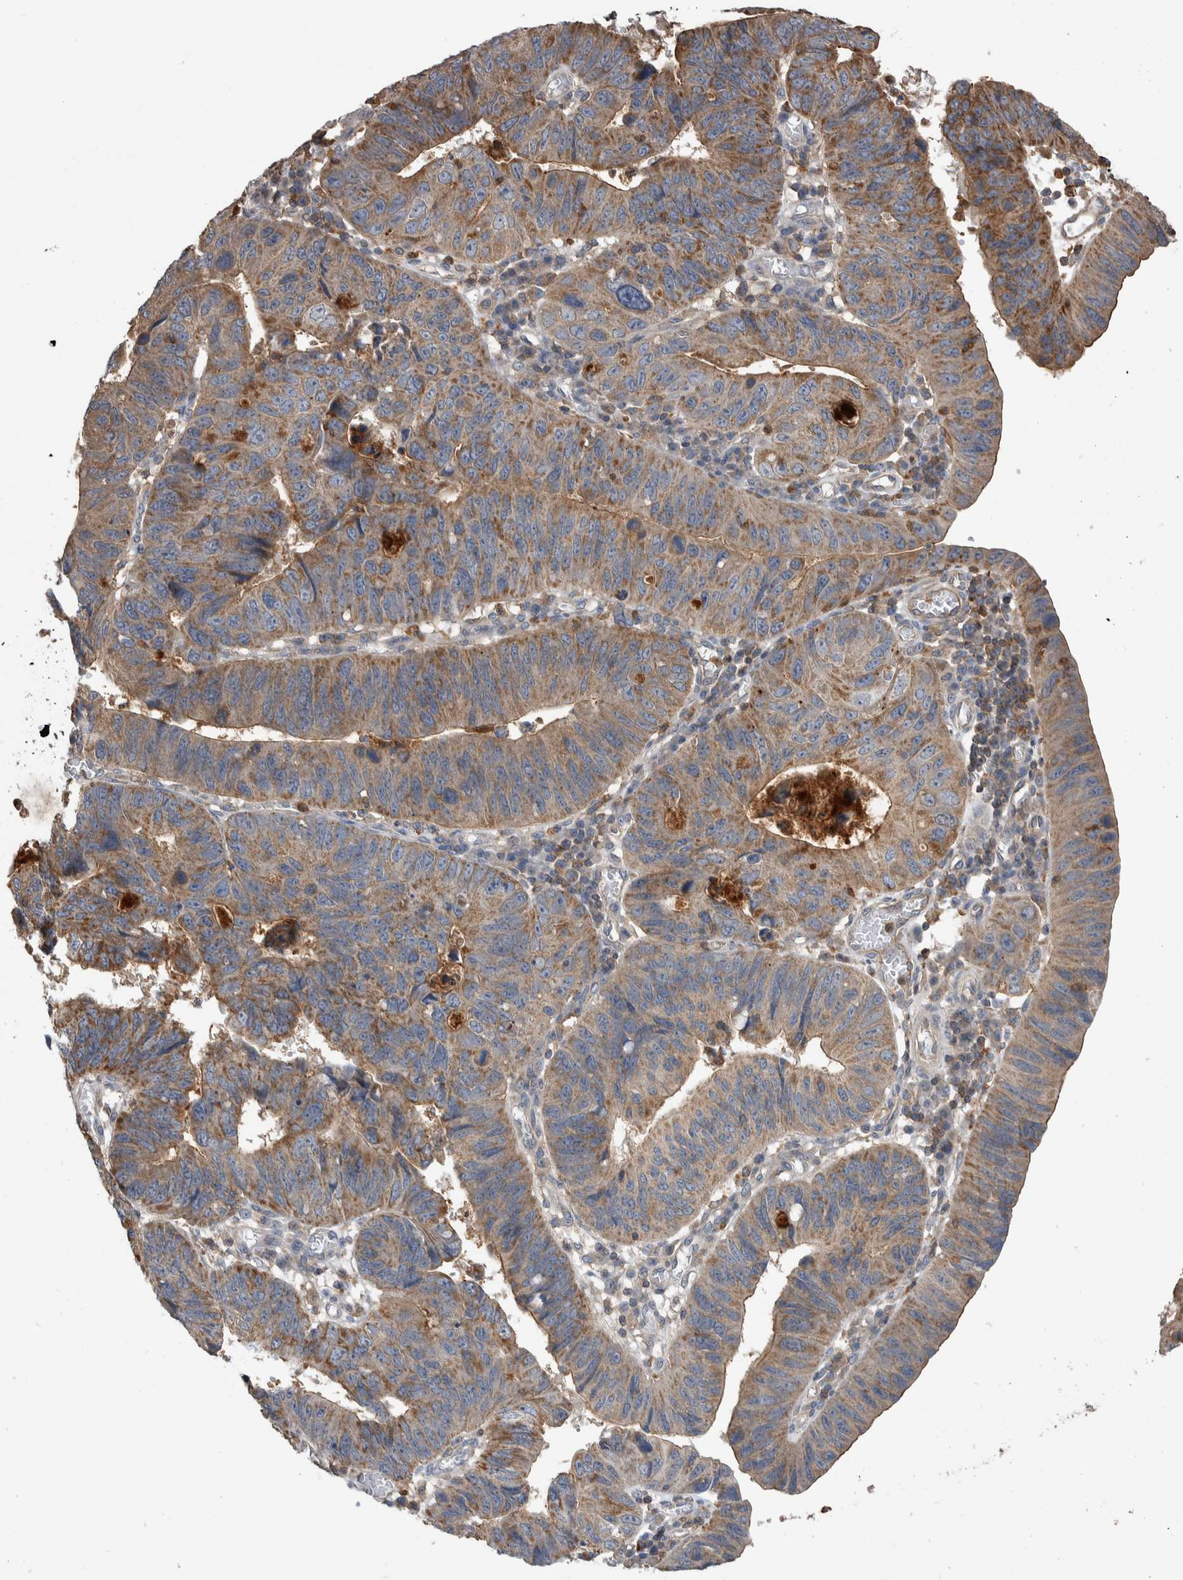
{"staining": {"intensity": "weak", "quantity": ">75%", "location": "cytoplasmic/membranous"}, "tissue": "stomach cancer", "cell_type": "Tumor cells", "image_type": "cancer", "snomed": [{"axis": "morphology", "description": "Adenocarcinoma, NOS"}, {"axis": "topography", "description": "Stomach"}], "caption": "Brown immunohistochemical staining in human stomach cancer (adenocarcinoma) exhibits weak cytoplasmic/membranous staining in approximately >75% of tumor cells.", "gene": "SDCBP", "patient": {"sex": "male", "age": 59}}